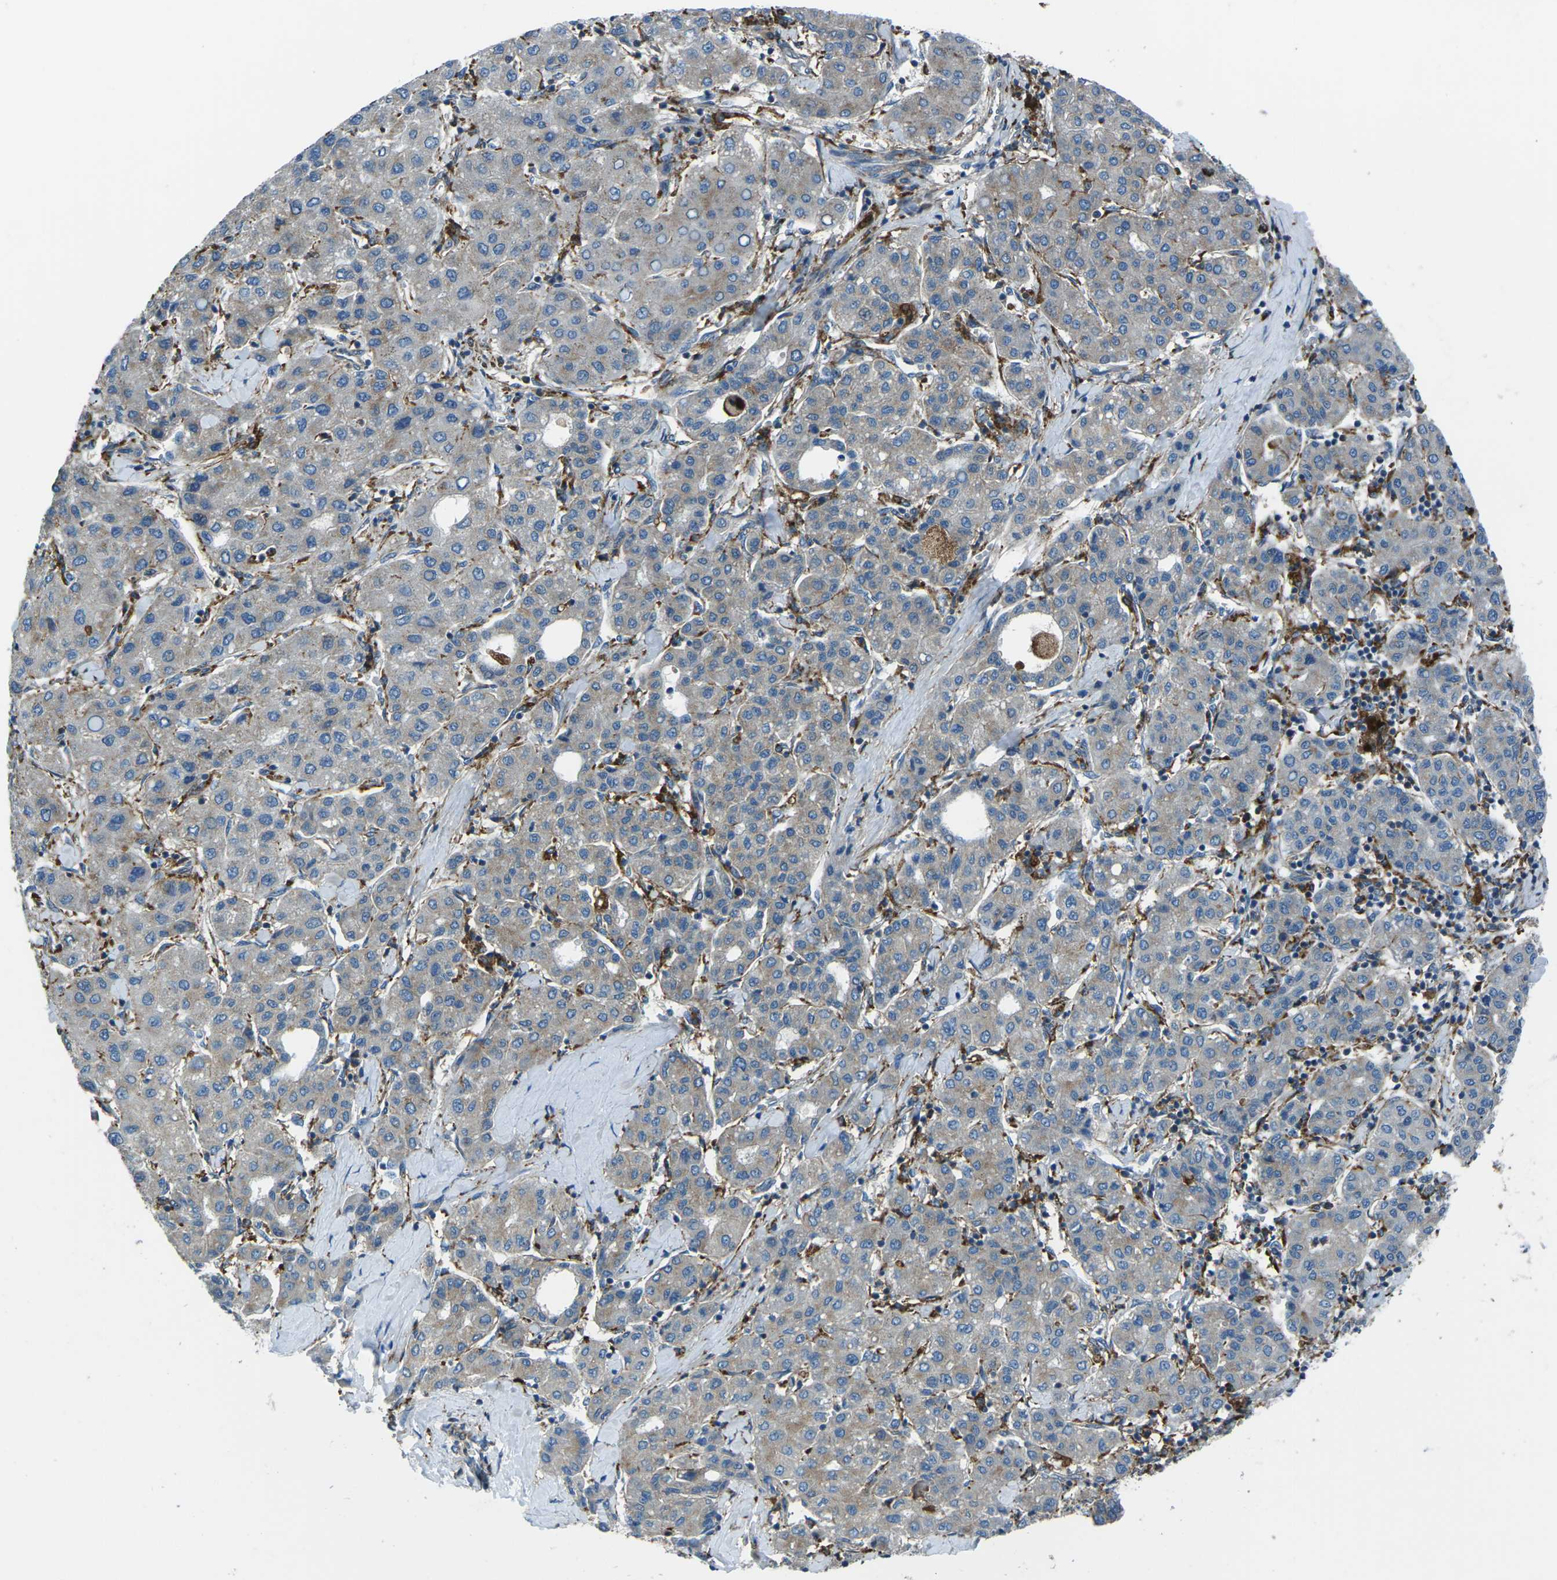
{"staining": {"intensity": "weak", "quantity": "25%-75%", "location": "cytoplasmic/membranous"}, "tissue": "liver cancer", "cell_type": "Tumor cells", "image_type": "cancer", "snomed": [{"axis": "morphology", "description": "Carcinoma, Hepatocellular, NOS"}, {"axis": "topography", "description": "Liver"}], "caption": "Liver cancer (hepatocellular carcinoma) stained with a protein marker shows weak staining in tumor cells.", "gene": "CDK17", "patient": {"sex": "male", "age": 65}}